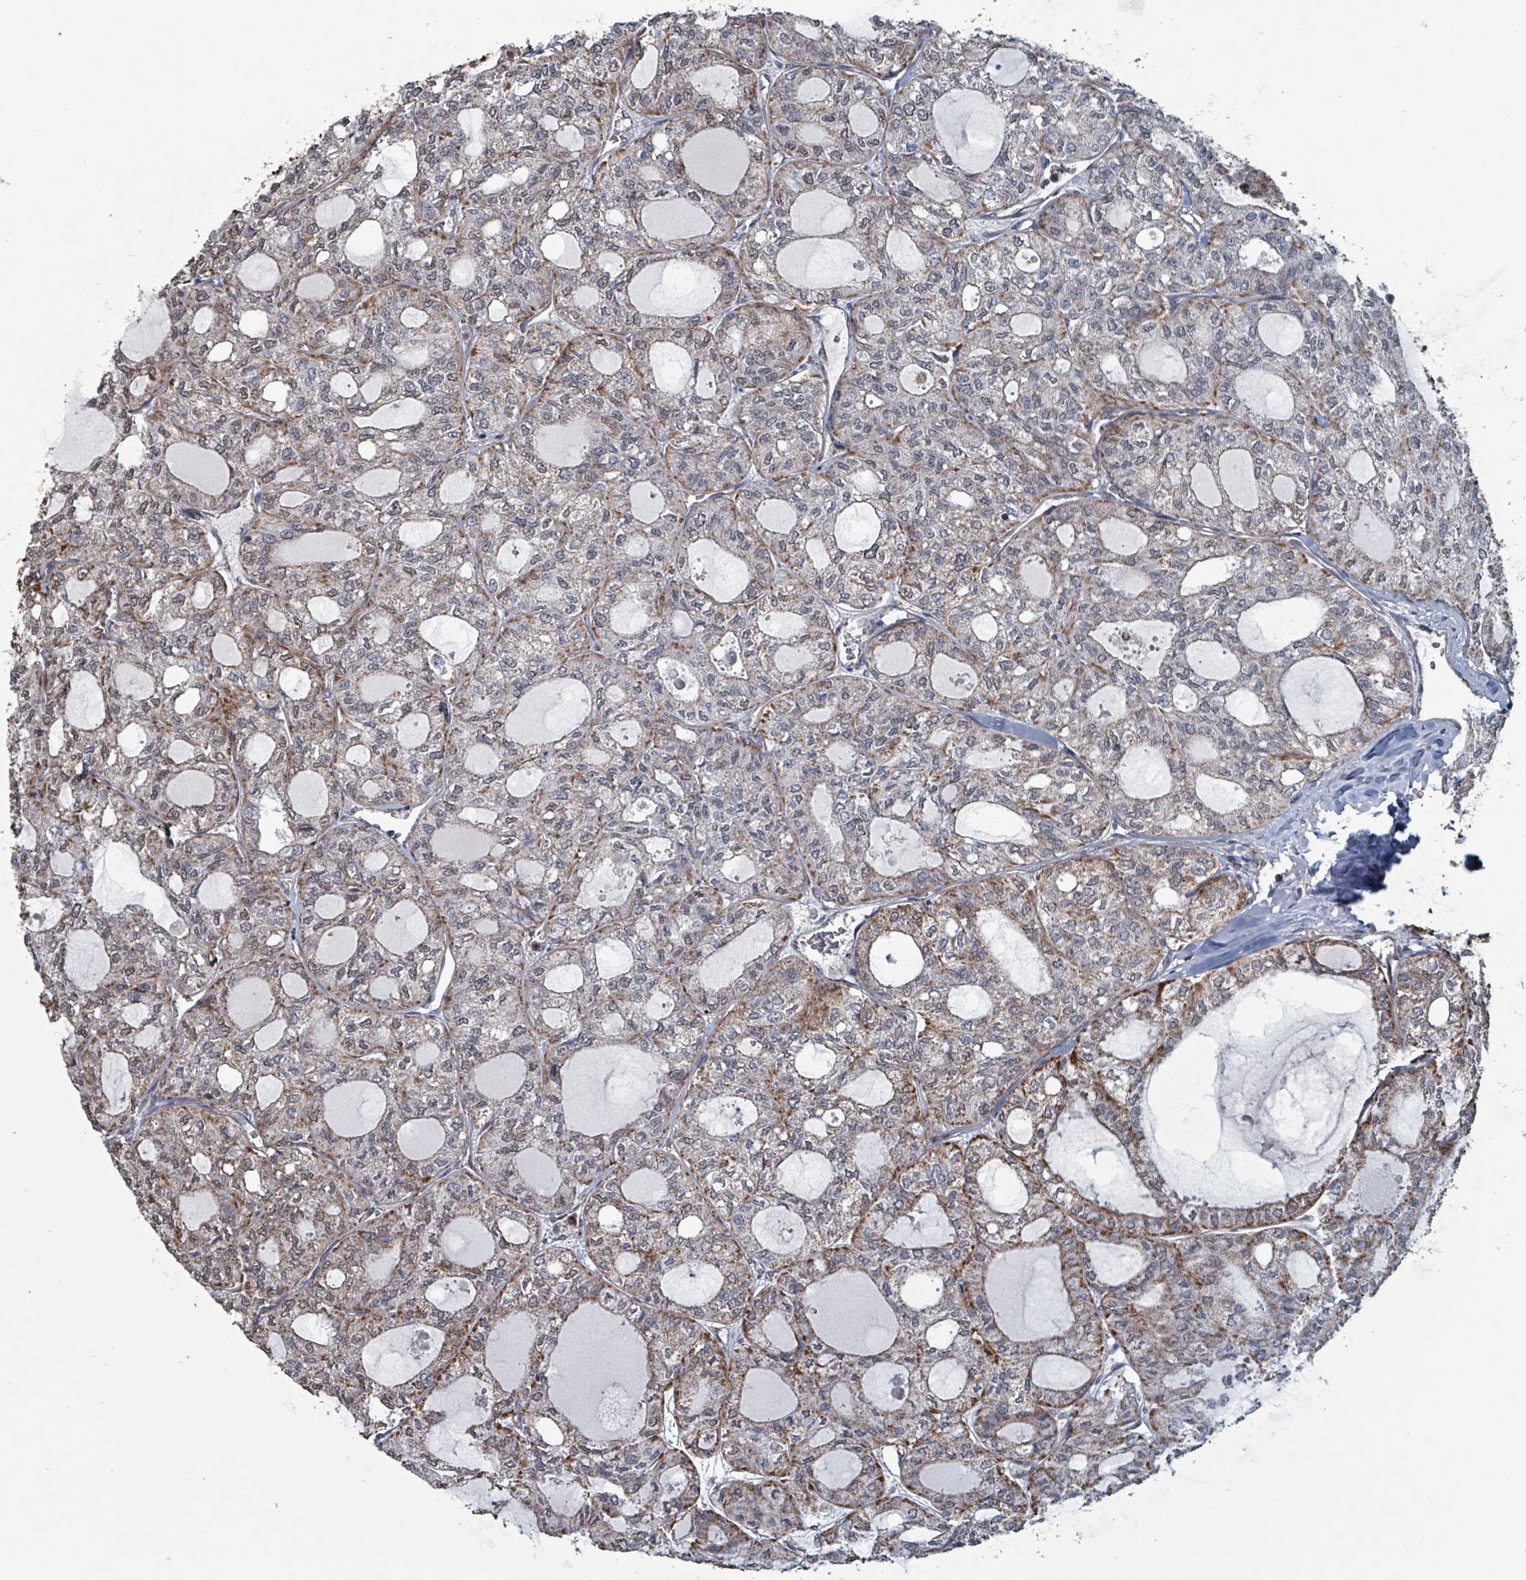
{"staining": {"intensity": "weak", "quantity": "<25%", "location": "cytoplasmic/membranous"}, "tissue": "thyroid cancer", "cell_type": "Tumor cells", "image_type": "cancer", "snomed": [{"axis": "morphology", "description": "Follicular adenoma carcinoma, NOS"}, {"axis": "topography", "description": "Thyroid gland"}], "caption": "An immunohistochemistry photomicrograph of thyroid cancer (follicular adenoma carcinoma) is shown. There is no staining in tumor cells of thyroid cancer (follicular adenoma carcinoma). Brightfield microscopy of immunohistochemistry (IHC) stained with DAB (brown) and hematoxylin (blue), captured at high magnification.", "gene": "MRPL4", "patient": {"sex": "male", "age": 75}}